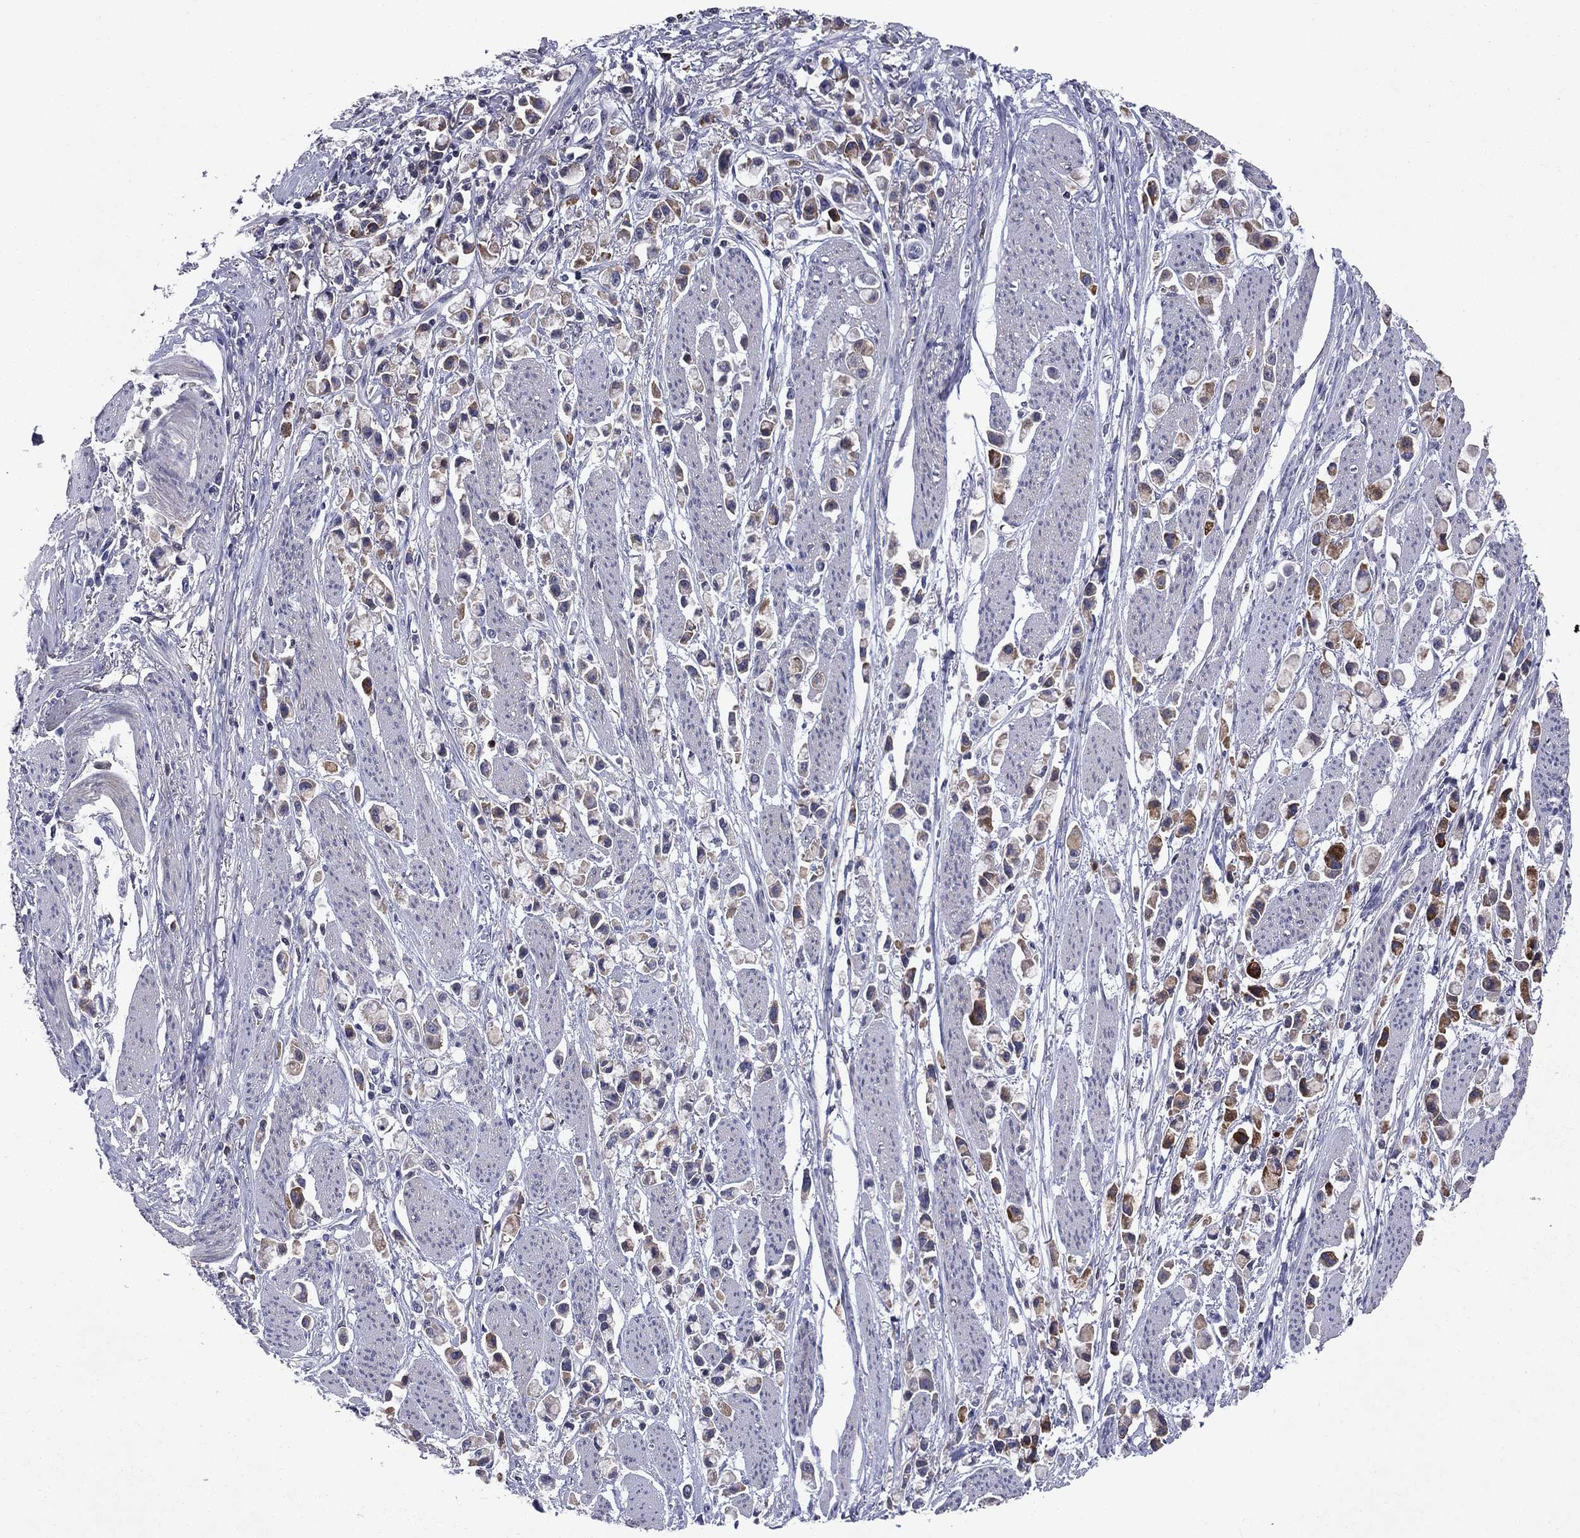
{"staining": {"intensity": "moderate", "quantity": "<25%", "location": "cytoplasmic/membranous"}, "tissue": "stomach cancer", "cell_type": "Tumor cells", "image_type": "cancer", "snomed": [{"axis": "morphology", "description": "Adenocarcinoma, NOS"}, {"axis": "topography", "description": "Stomach"}], "caption": "Protein expression analysis of stomach cancer (adenocarcinoma) displays moderate cytoplasmic/membranous staining in about <25% of tumor cells. The staining was performed using DAB (3,3'-diaminobenzidine) to visualize the protein expression in brown, while the nuclei were stained in blue with hematoxylin (Magnification: 20x).", "gene": "ECM1", "patient": {"sex": "female", "age": 81}}